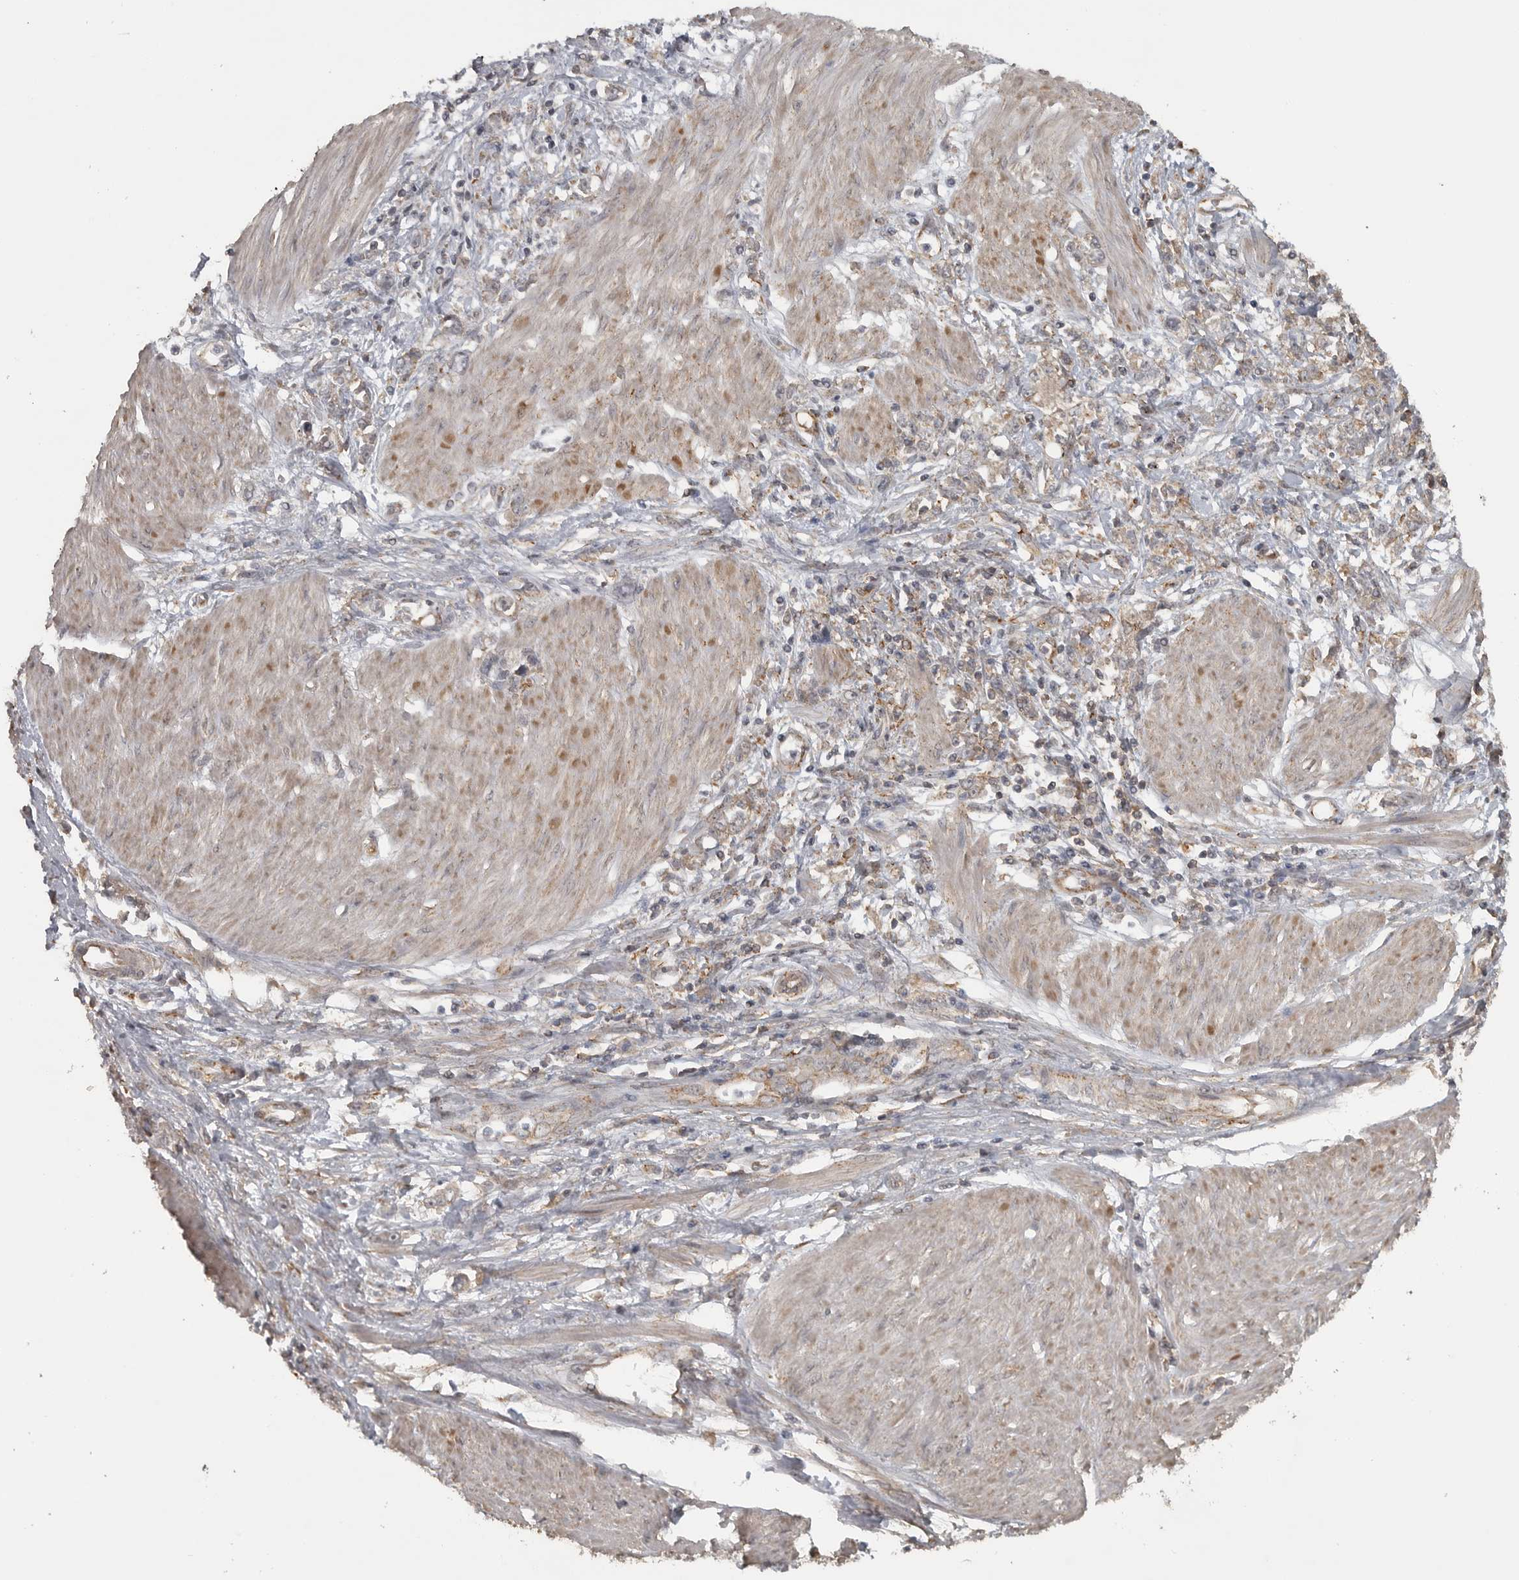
{"staining": {"intensity": "weak", "quantity": "25%-75%", "location": "cytoplasmic/membranous"}, "tissue": "stomach cancer", "cell_type": "Tumor cells", "image_type": "cancer", "snomed": [{"axis": "morphology", "description": "Adenocarcinoma, NOS"}, {"axis": "topography", "description": "Stomach"}], "caption": "Protein expression analysis of adenocarcinoma (stomach) reveals weak cytoplasmic/membranous expression in approximately 25%-75% of tumor cells.", "gene": "LLGL1", "patient": {"sex": "female", "age": 76}}